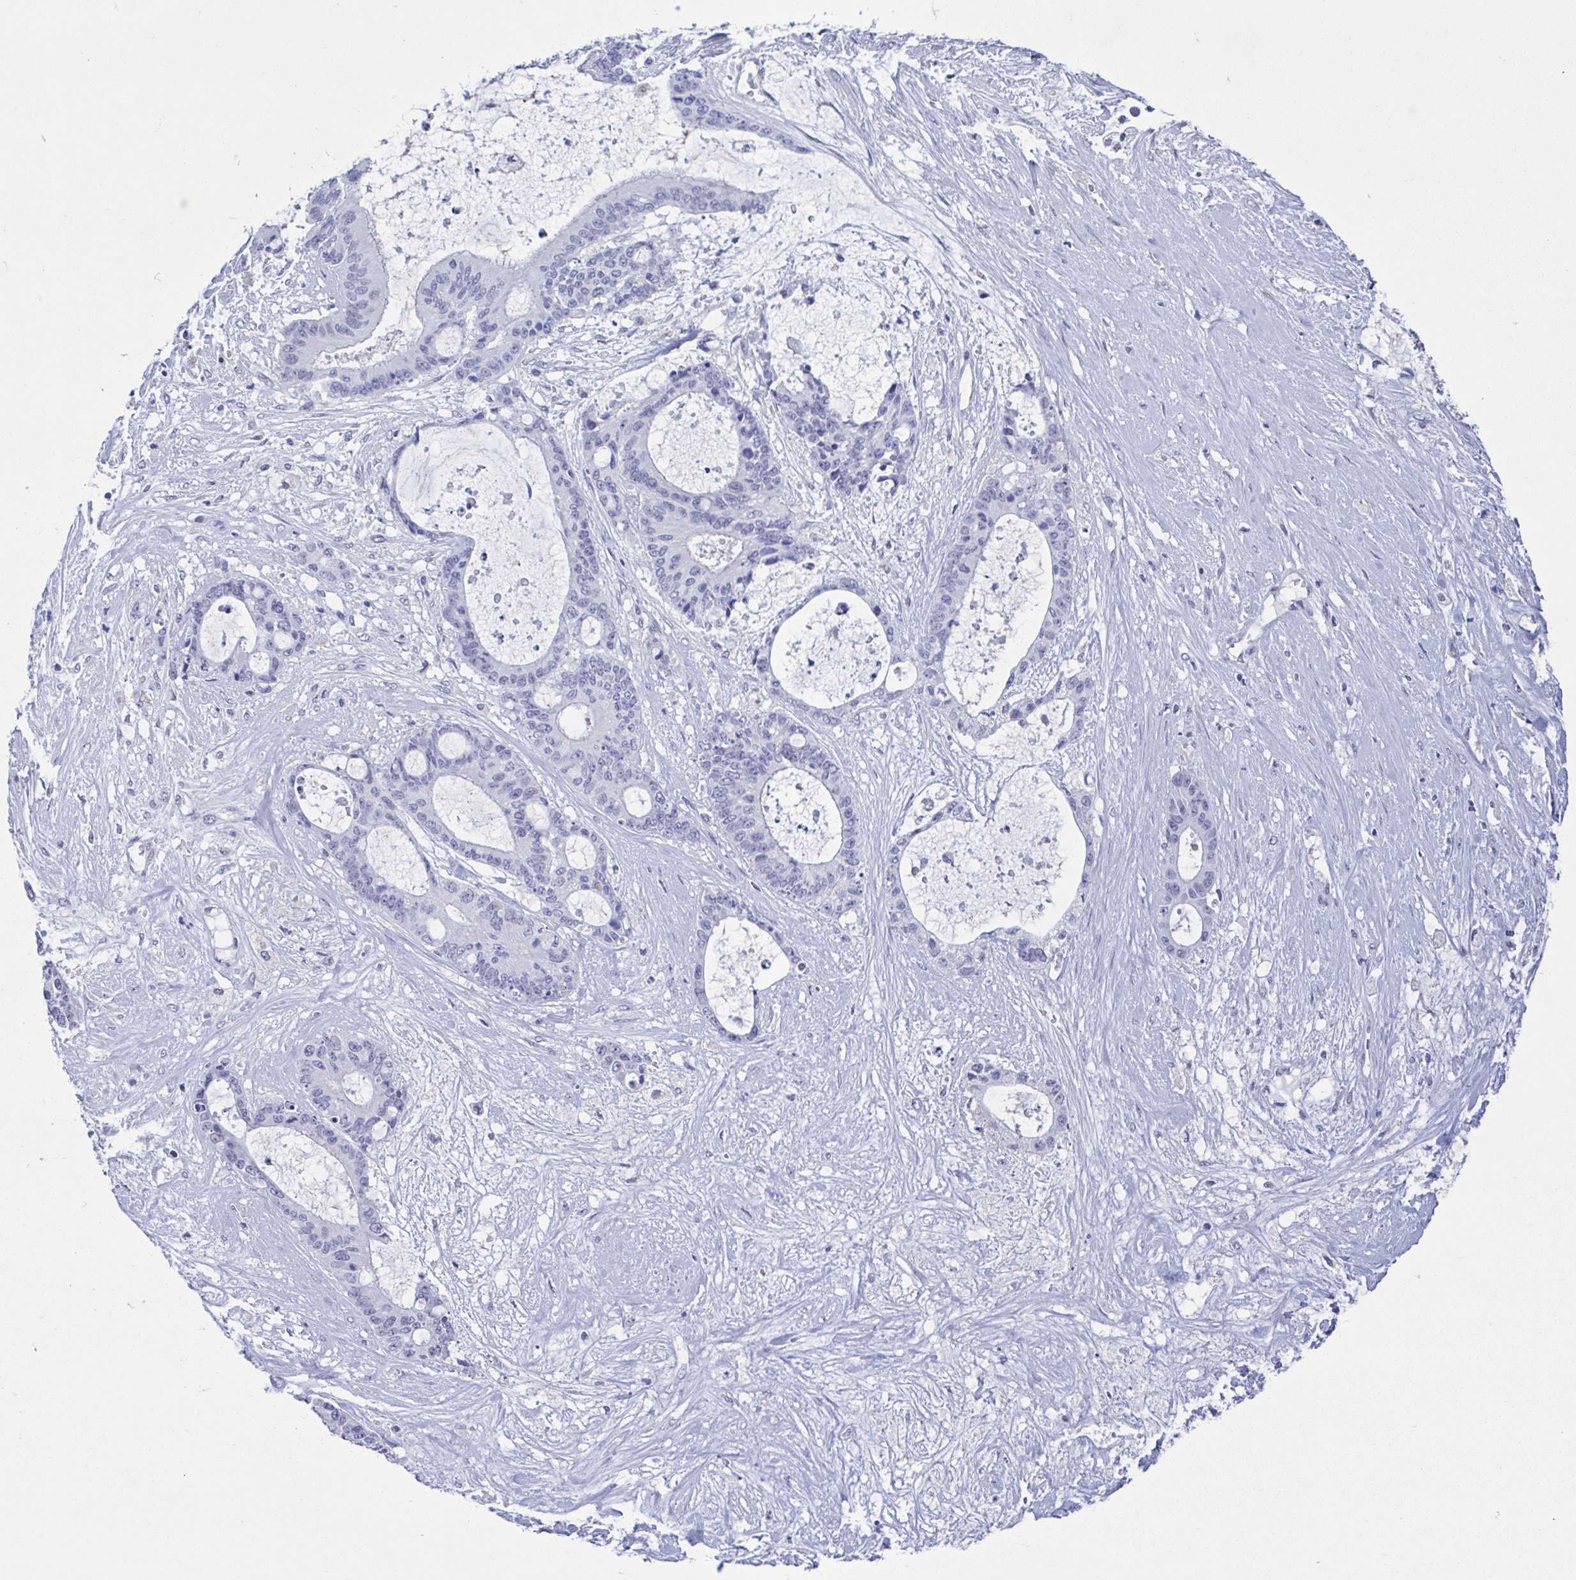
{"staining": {"intensity": "negative", "quantity": "none", "location": "none"}, "tissue": "liver cancer", "cell_type": "Tumor cells", "image_type": "cancer", "snomed": [{"axis": "morphology", "description": "Normal tissue, NOS"}, {"axis": "morphology", "description": "Cholangiocarcinoma"}, {"axis": "topography", "description": "Liver"}, {"axis": "topography", "description": "Peripheral nerve tissue"}], "caption": "Image shows no protein positivity in tumor cells of liver cancer (cholangiocarcinoma) tissue.", "gene": "PERM1", "patient": {"sex": "female", "age": 73}}